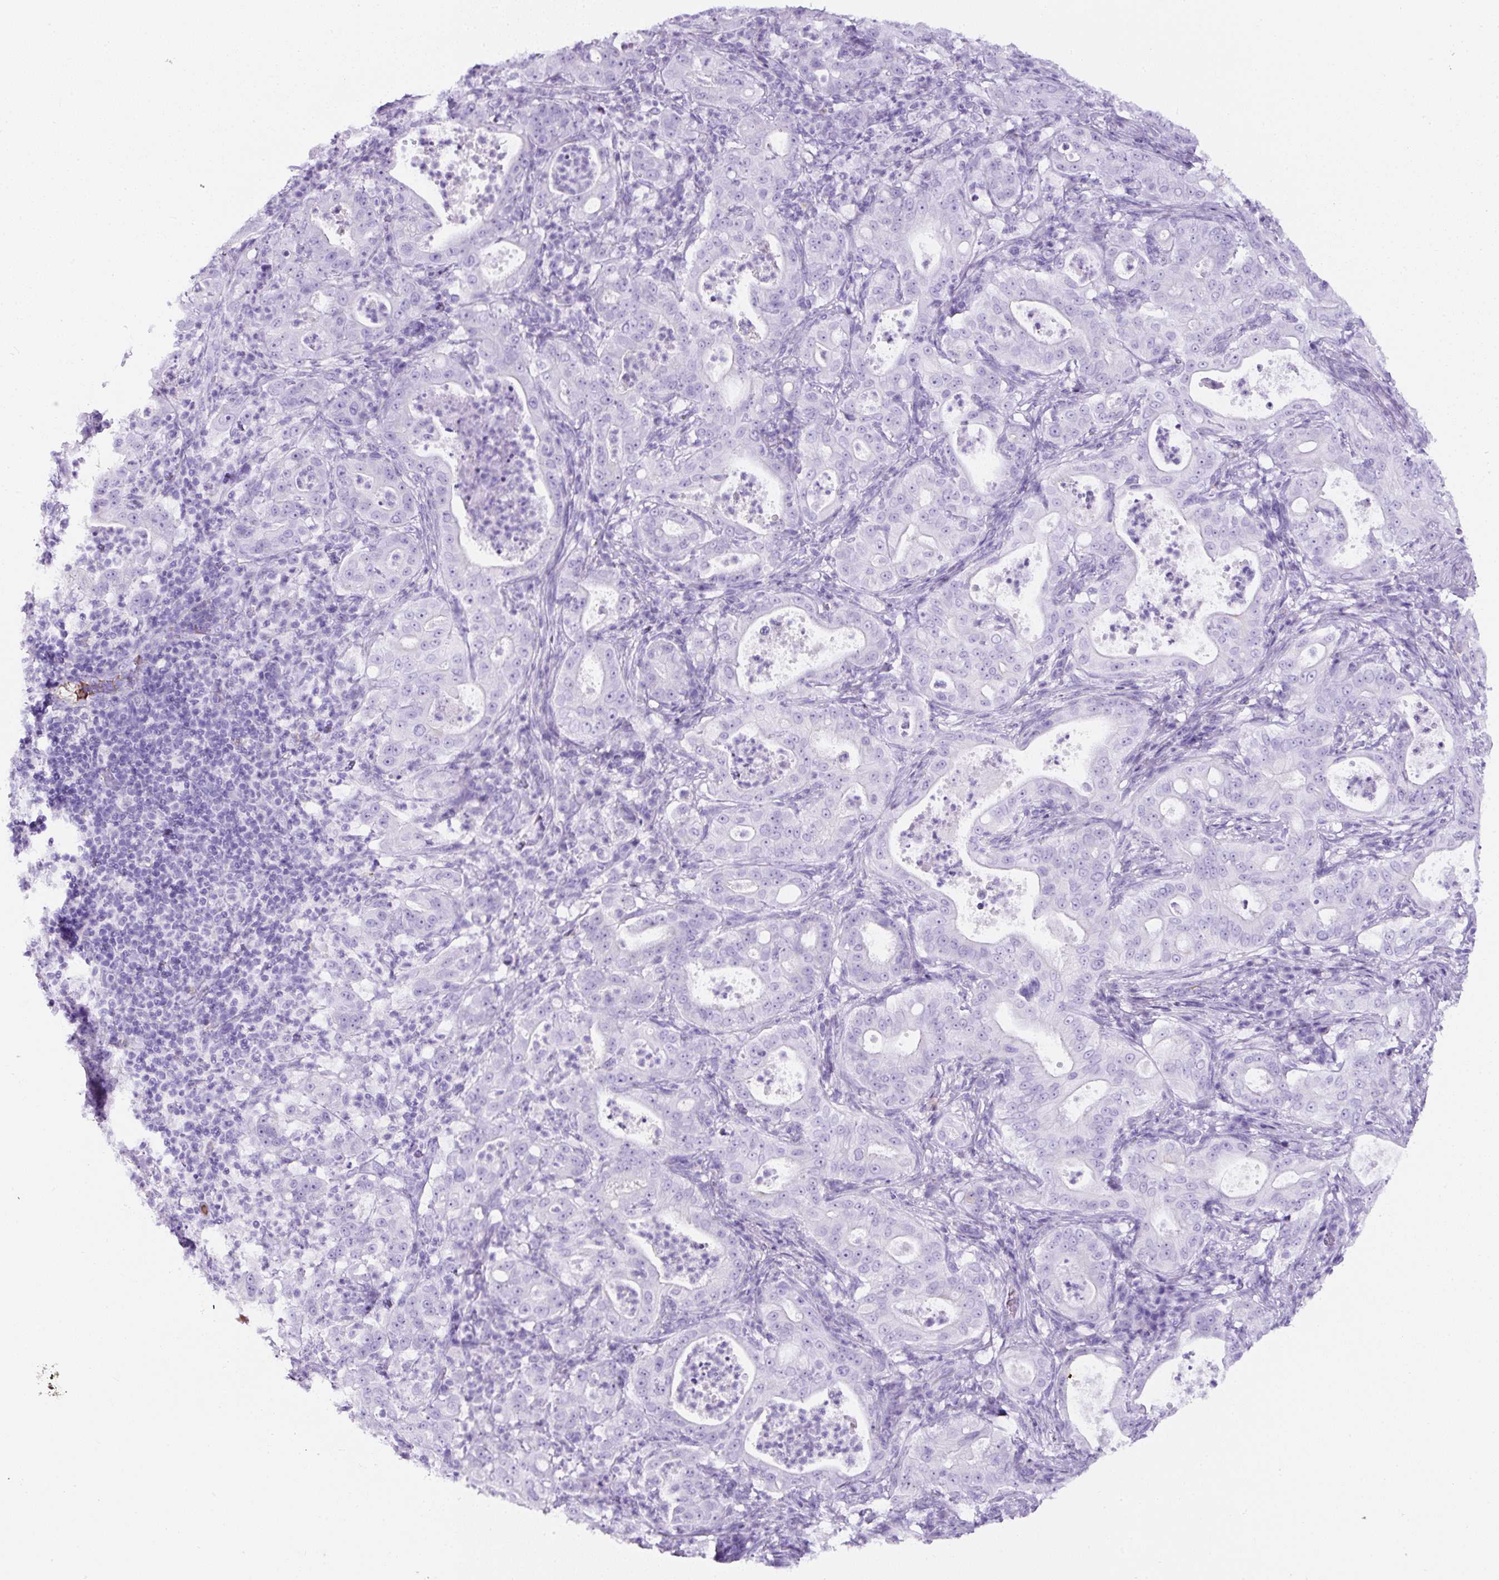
{"staining": {"intensity": "negative", "quantity": "none", "location": "none"}, "tissue": "pancreatic cancer", "cell_type": "Tumor cells", "image_type": "cancer", "snomed": [{"axis": "morphology", "description": "Adenocarcinoma, NOS"}, {"axis": "topography", "description": "Pancreas"}], "caption": "DAB (3,3'-diaminobenzidine) immunohistochemical staining of human pancreatic adenocarcinoma exhibits no significant staining in tumor cells. Brightfield microscopy of immunohistochemistry (IHC) stained with DAB (brown) and hematoxylin (blue), captured at high magnification.", "gene": "TMEM200B", "patient": {"sex": "male", "age": 71}}